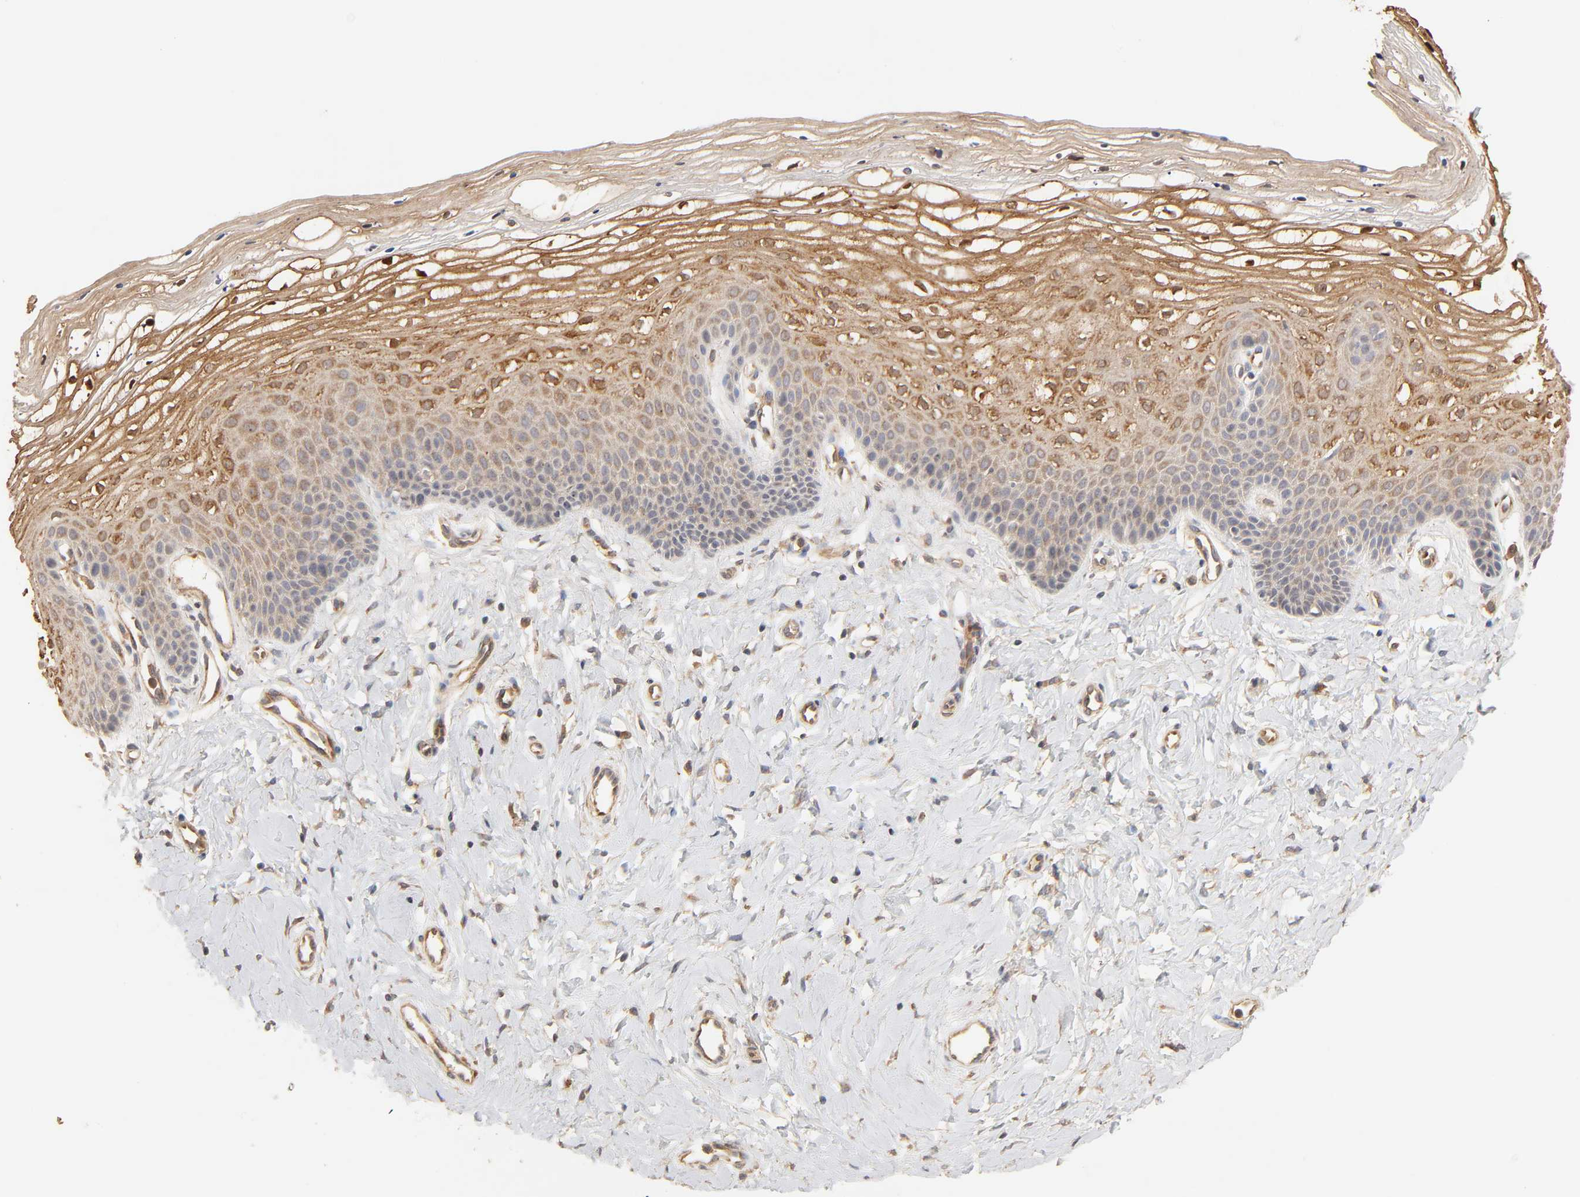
{"staining": {"intensity": "strong", "quantity": ">75%", "location": "cytoplasmic/membranous"}, "tissue": "vagina", "cell_type": "Squamous epithelial cells", "image_type": "normal", "snomed": [{"axis": "morphology", "description": "Normal tissue, NOS"}, {"axis": "topography", "description": "Vagina"}], "caption": "Unremarkable vagina shows strong cytoplasmic/membranous positivity in about >75% of squamous epithelial cells The staining is performed using DAB (3,3'-diaminobenzidine) brown chromogen to label protein expression. The nuclei are counter-stained blue using hematoxylin..", "gene": "EPS8", "patient": {"sex": "female", "age": 68}}